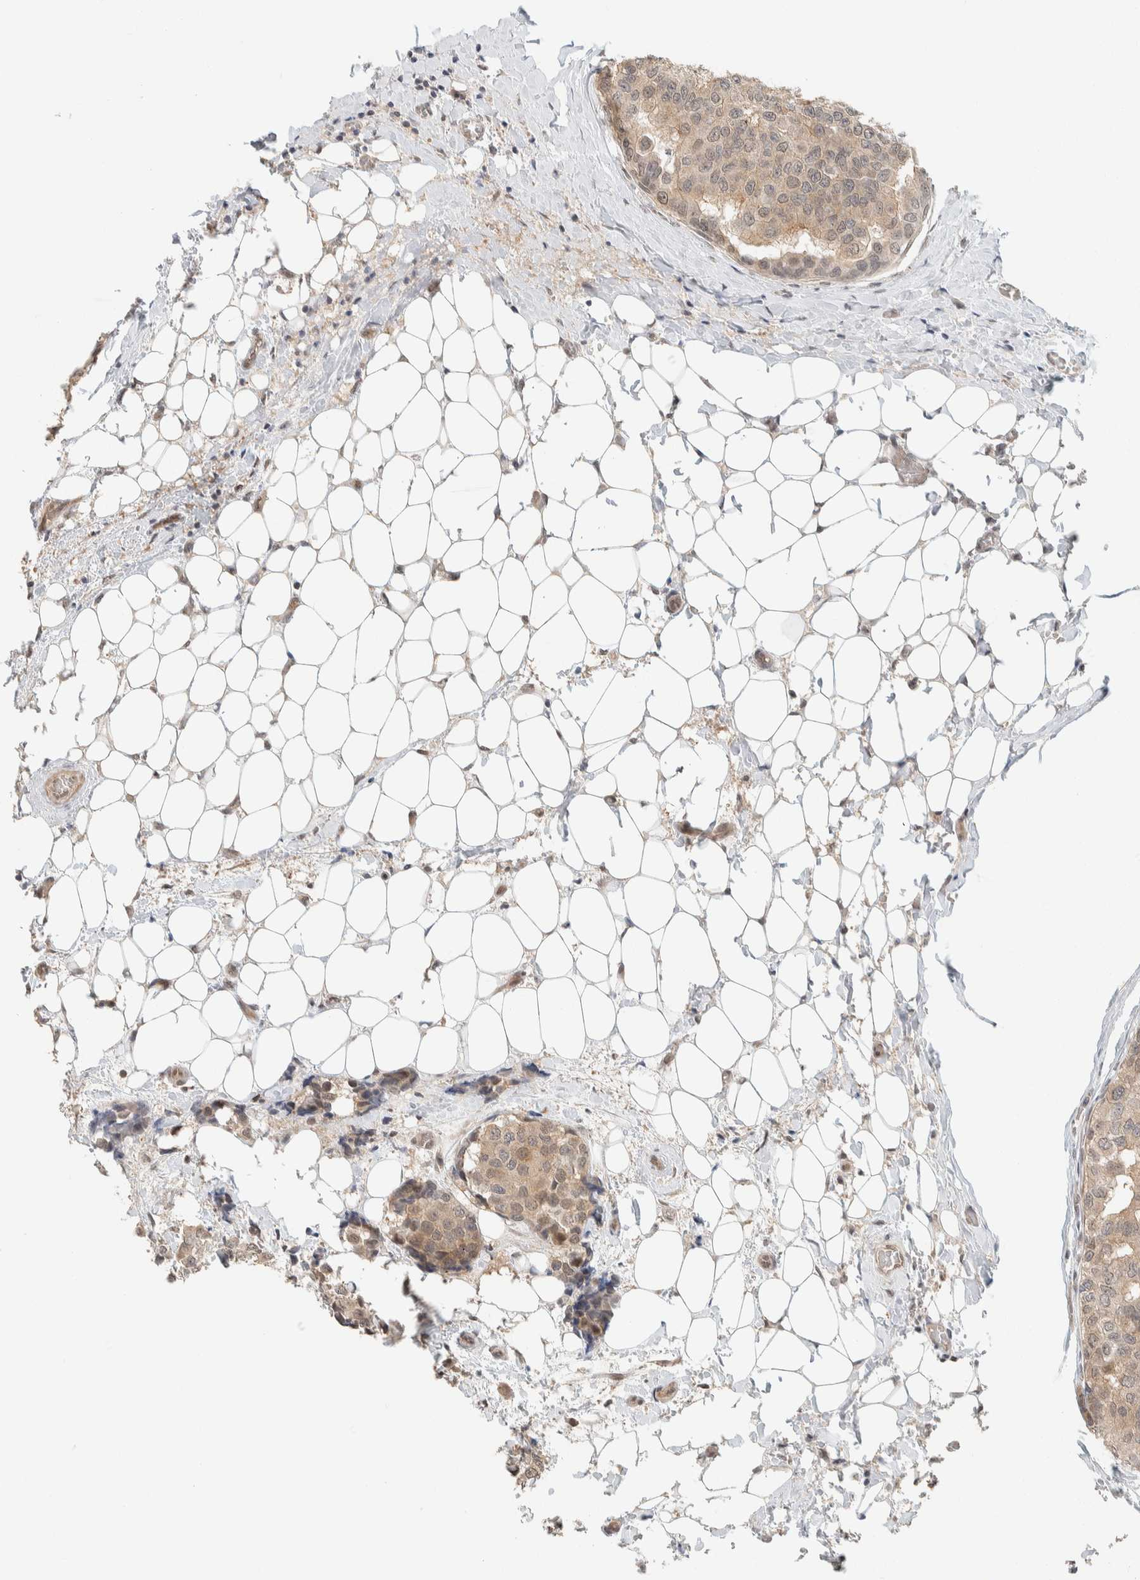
{"staining": {"intensity": "weak", "quantity": ">75%", "location": "cytoplasmic/membranous,nuclear"}, "tissue": "breast cancer", "cell_type": "Tumor cells", "image_type": "cancer", "snomed": [{"axis": "morphology", "description": "Normal tissue, NOS"}, {"axis": "morphology", "description": "Duct carcinoma"}, {"axis": "topography", "description": "Breast"}], "caption": "DAB immunohistochemical staining of human breast cancer exhibits weak cytoplasmic/membranous and nuclear protein staining in about >75% of tumor cells.", "gene": "ZBTB2", "patient": {"sex": "female", "age": 43}}